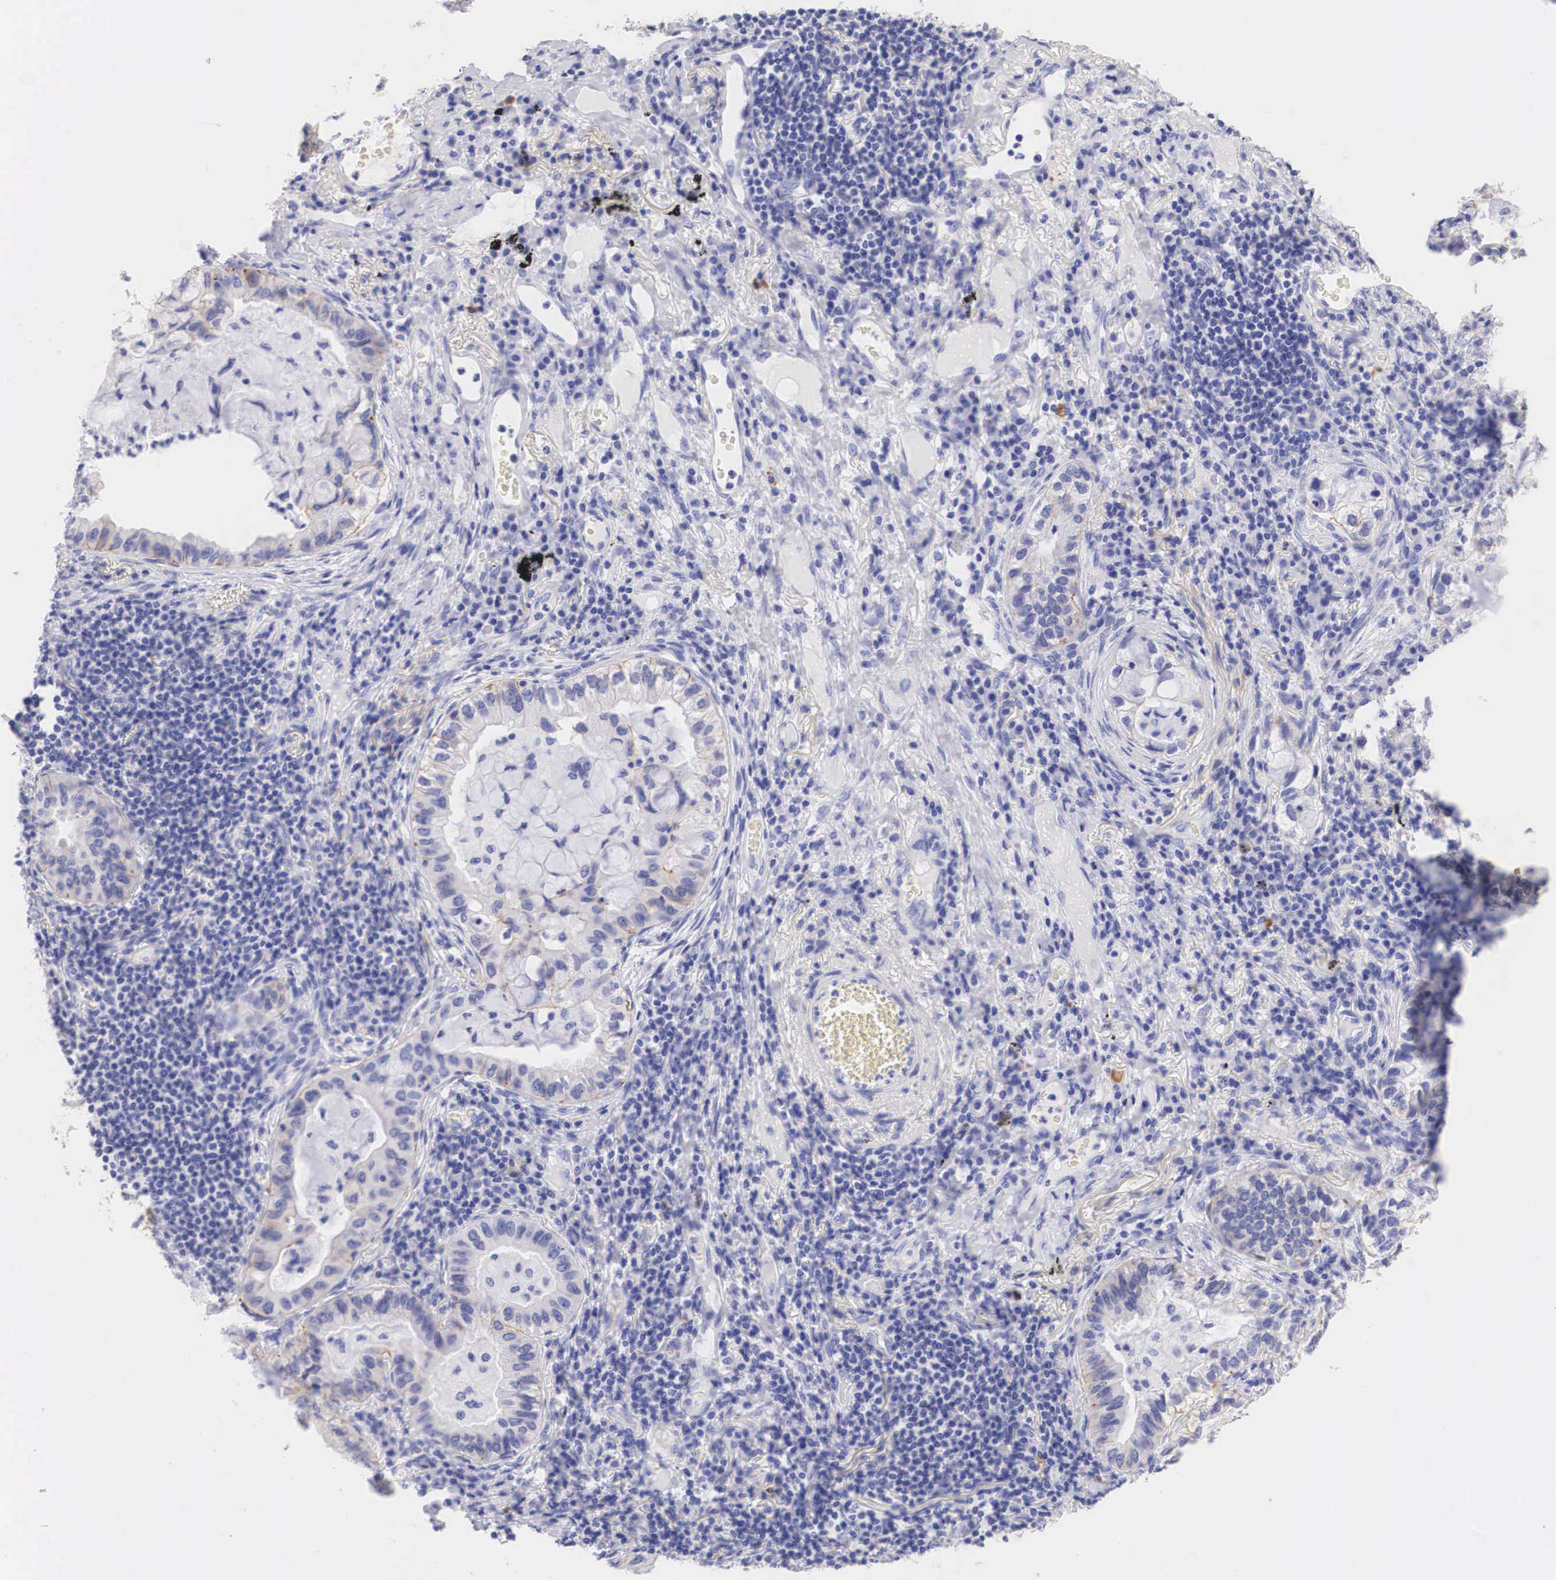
{"staining": {"intensity": "weak", "quantity": "<25%", "location": "cytoplasmic/membranous"}, "tissue": "lung cancer", "cell_type": "Tumor cells", "image_type": "cancer", "snomed": [{"axis": "morphology", "description": "Adenocarcinoma, NOS"}, {"axis": "topography", "description": "Lung"}], "caption": "DAB (3,3'-diaminobenzidine) immunohistochemical staining of human lung cancer (adenocarcinoma) shows no significant staining in tumor cells.", "gene": "ERBB2", "patient": {"sex": "female", "age": 50}}